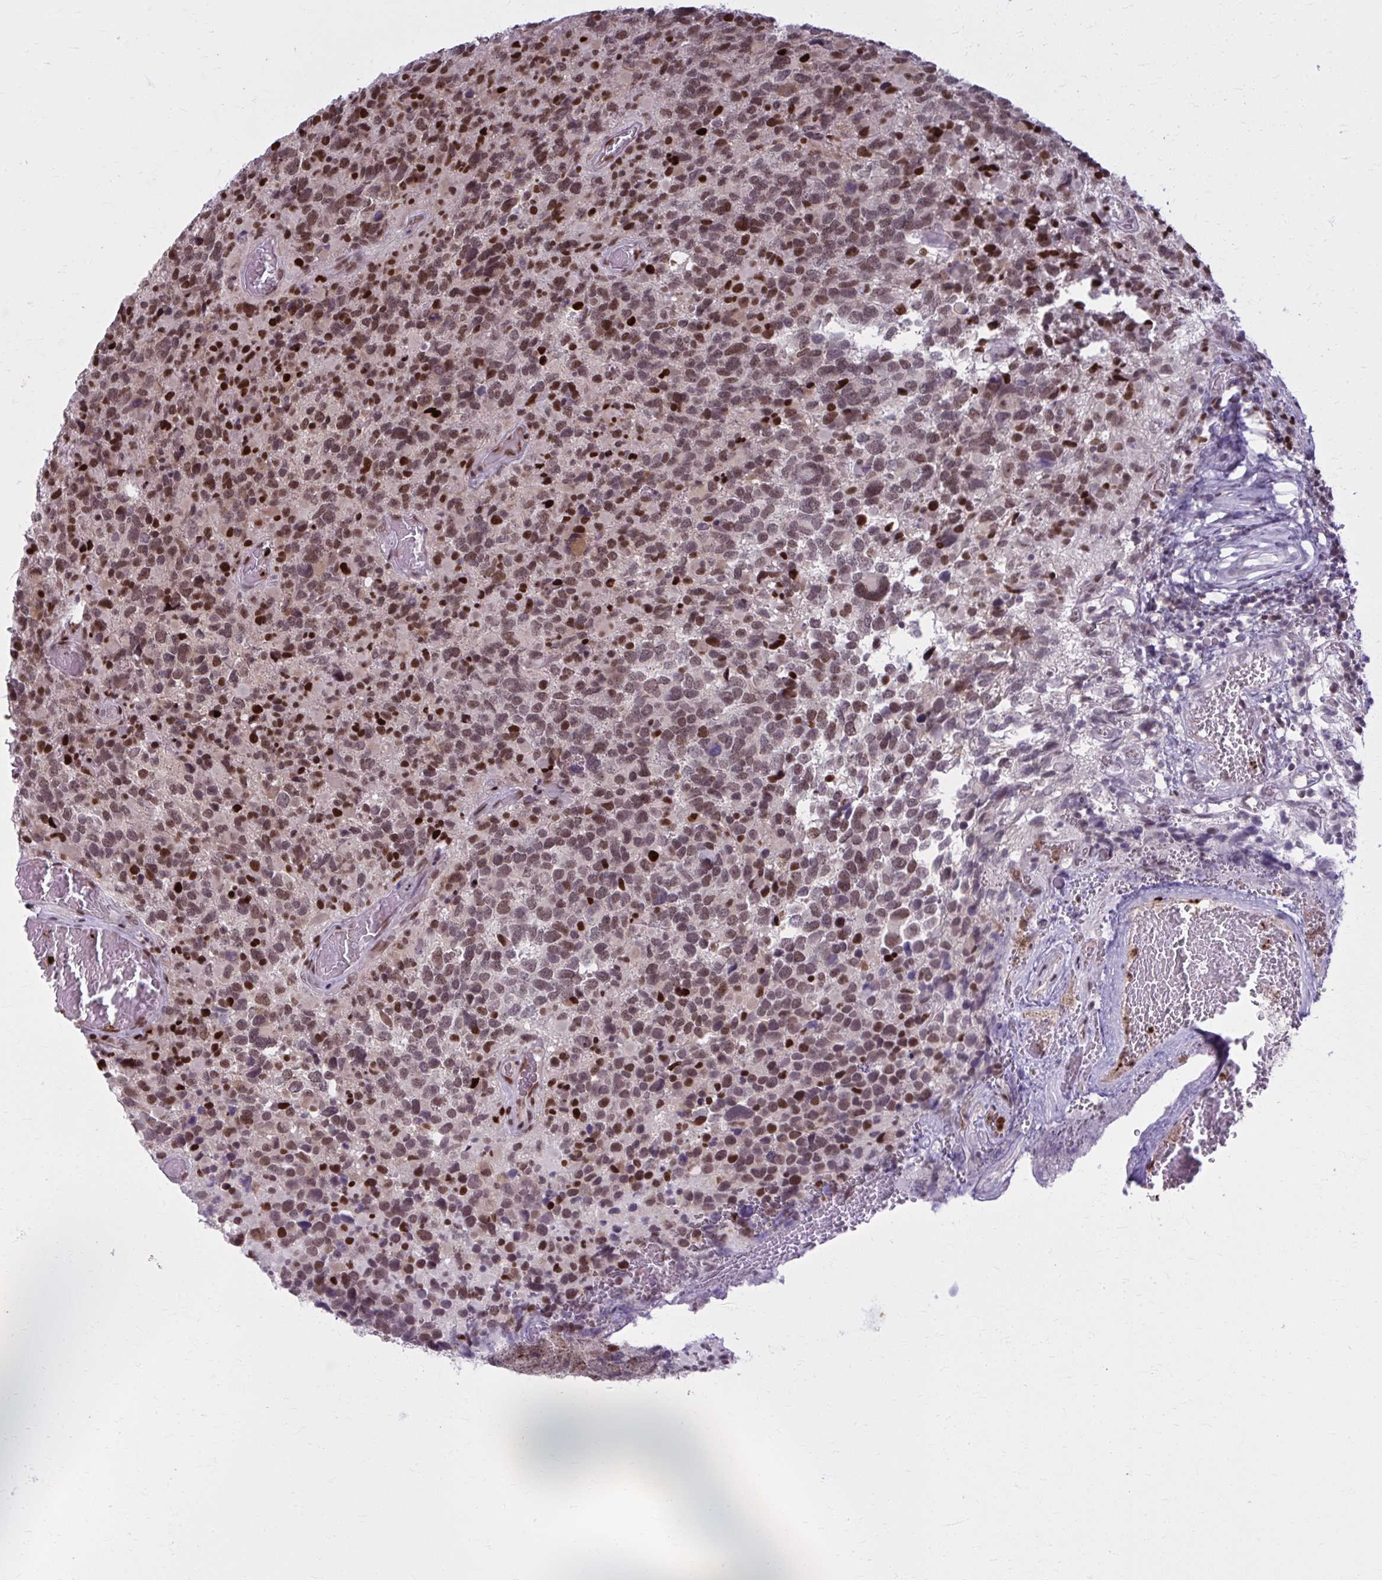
{"staining": {"intensity": "strong", "quantity": "25%-75%", "location": "nuclear"}, "tissue": "glioma", "cell_type": "Tumor cells", "image_type": "cancer", "snomed": [{"axis": "morphology", "description": "Glioma, malignant, High grade"}, {"axis": "topography", "description": "Brain"}], "caption": "This is a micrograph of IHC staining of glioma, which shows strong expression in the nuclear of tumor cells.", "gene": "ZNF559", "patient": {"sex": "female", "age": 40}}